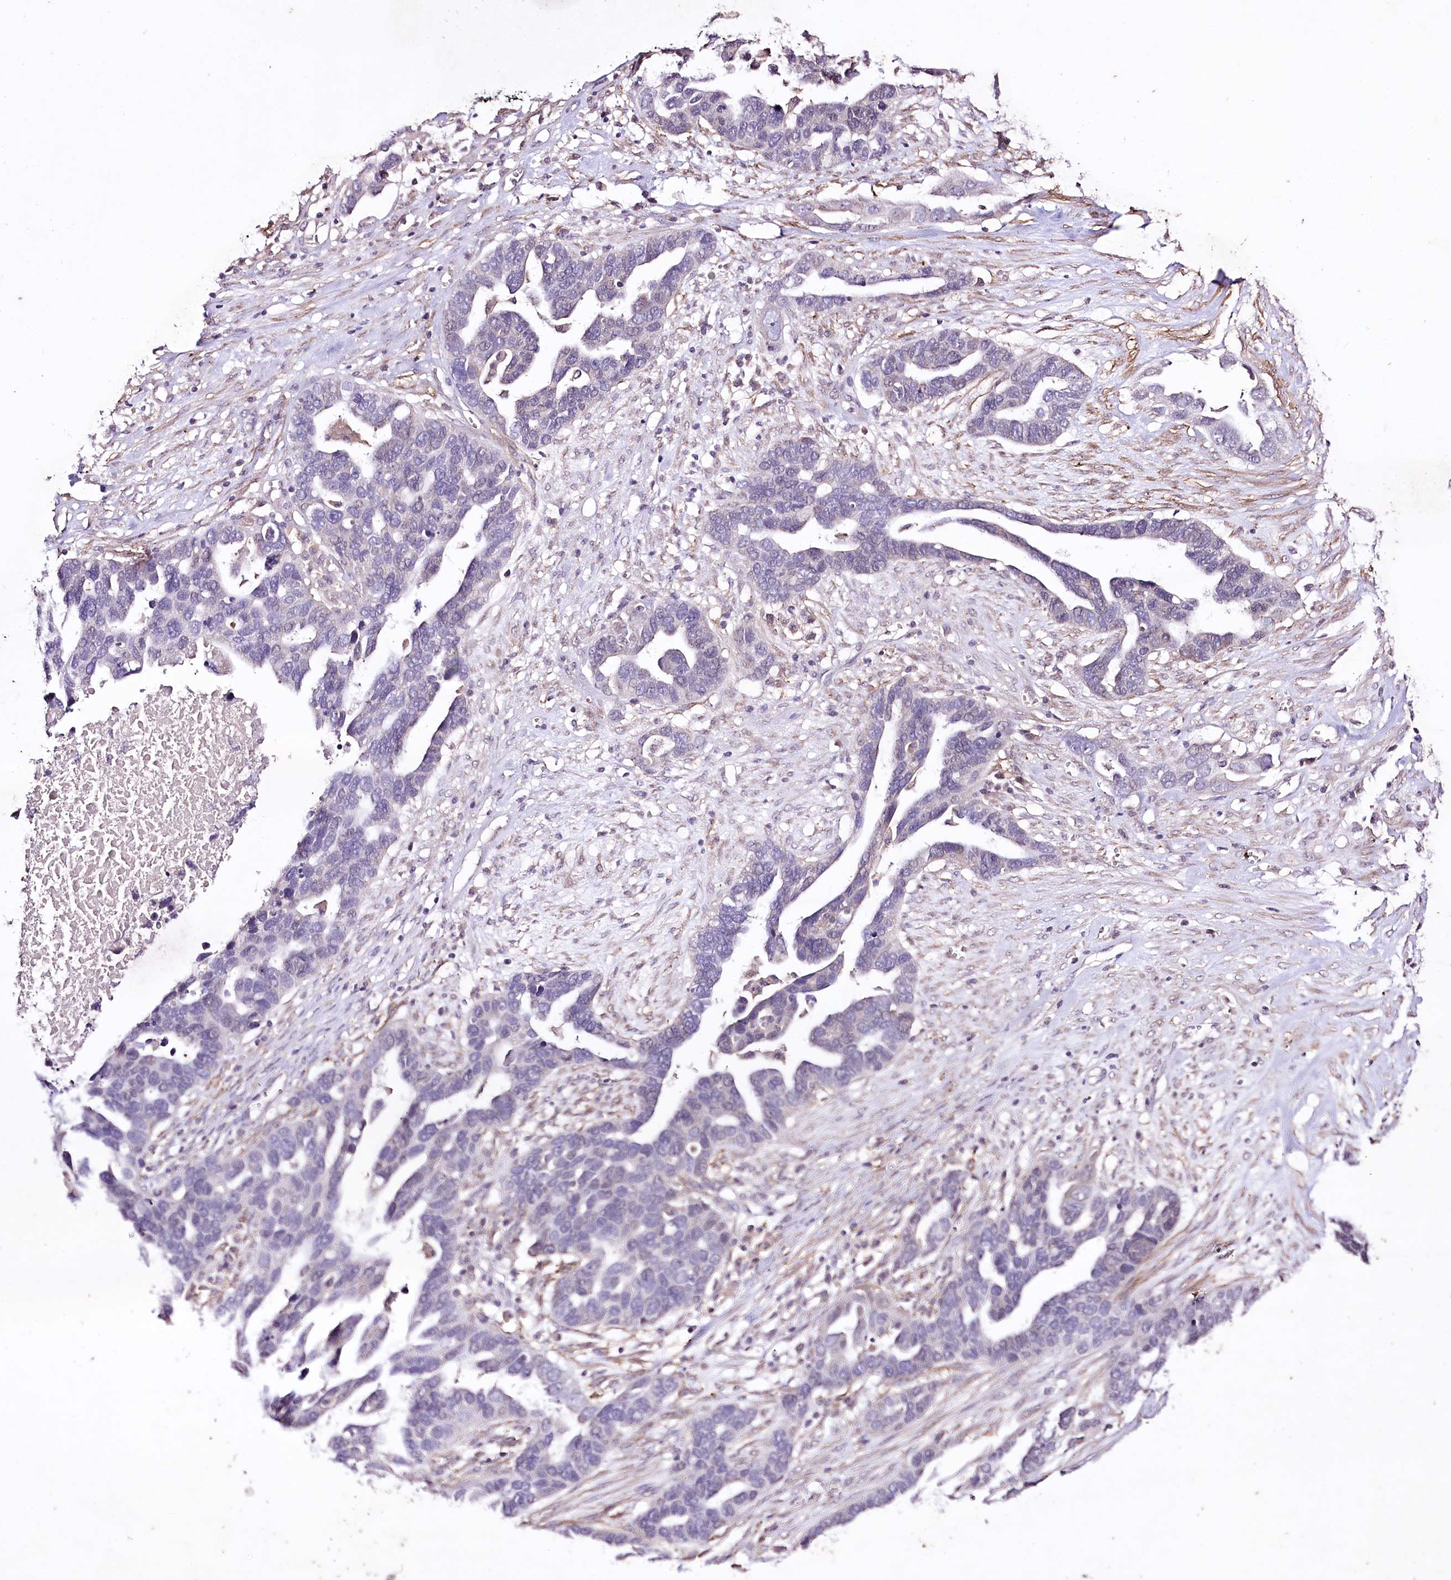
{"staining": {"intensity": "negative", "quantity": "none", "location": "none"}, "tissue": "ovarian cancer", "cell_type": "Tumor cells", "image_type": "cancer", "snomed": [{"axis": "morphology", "description": "Cystadenocarcinoma, serous, NOS"}, {"axis": "topography", "description": "Ovary"}], "caption": "This histopathology image is of ovarian cancer (serous cystadenocarcinoma) stained with immunohistochemistry (IHC) to label a protein in brown with the nuclei are counter-stained blue. There is no positivity in tumor cells.", "gene": "ENPP1", "patient": {"sex": "female", "age": 54}}